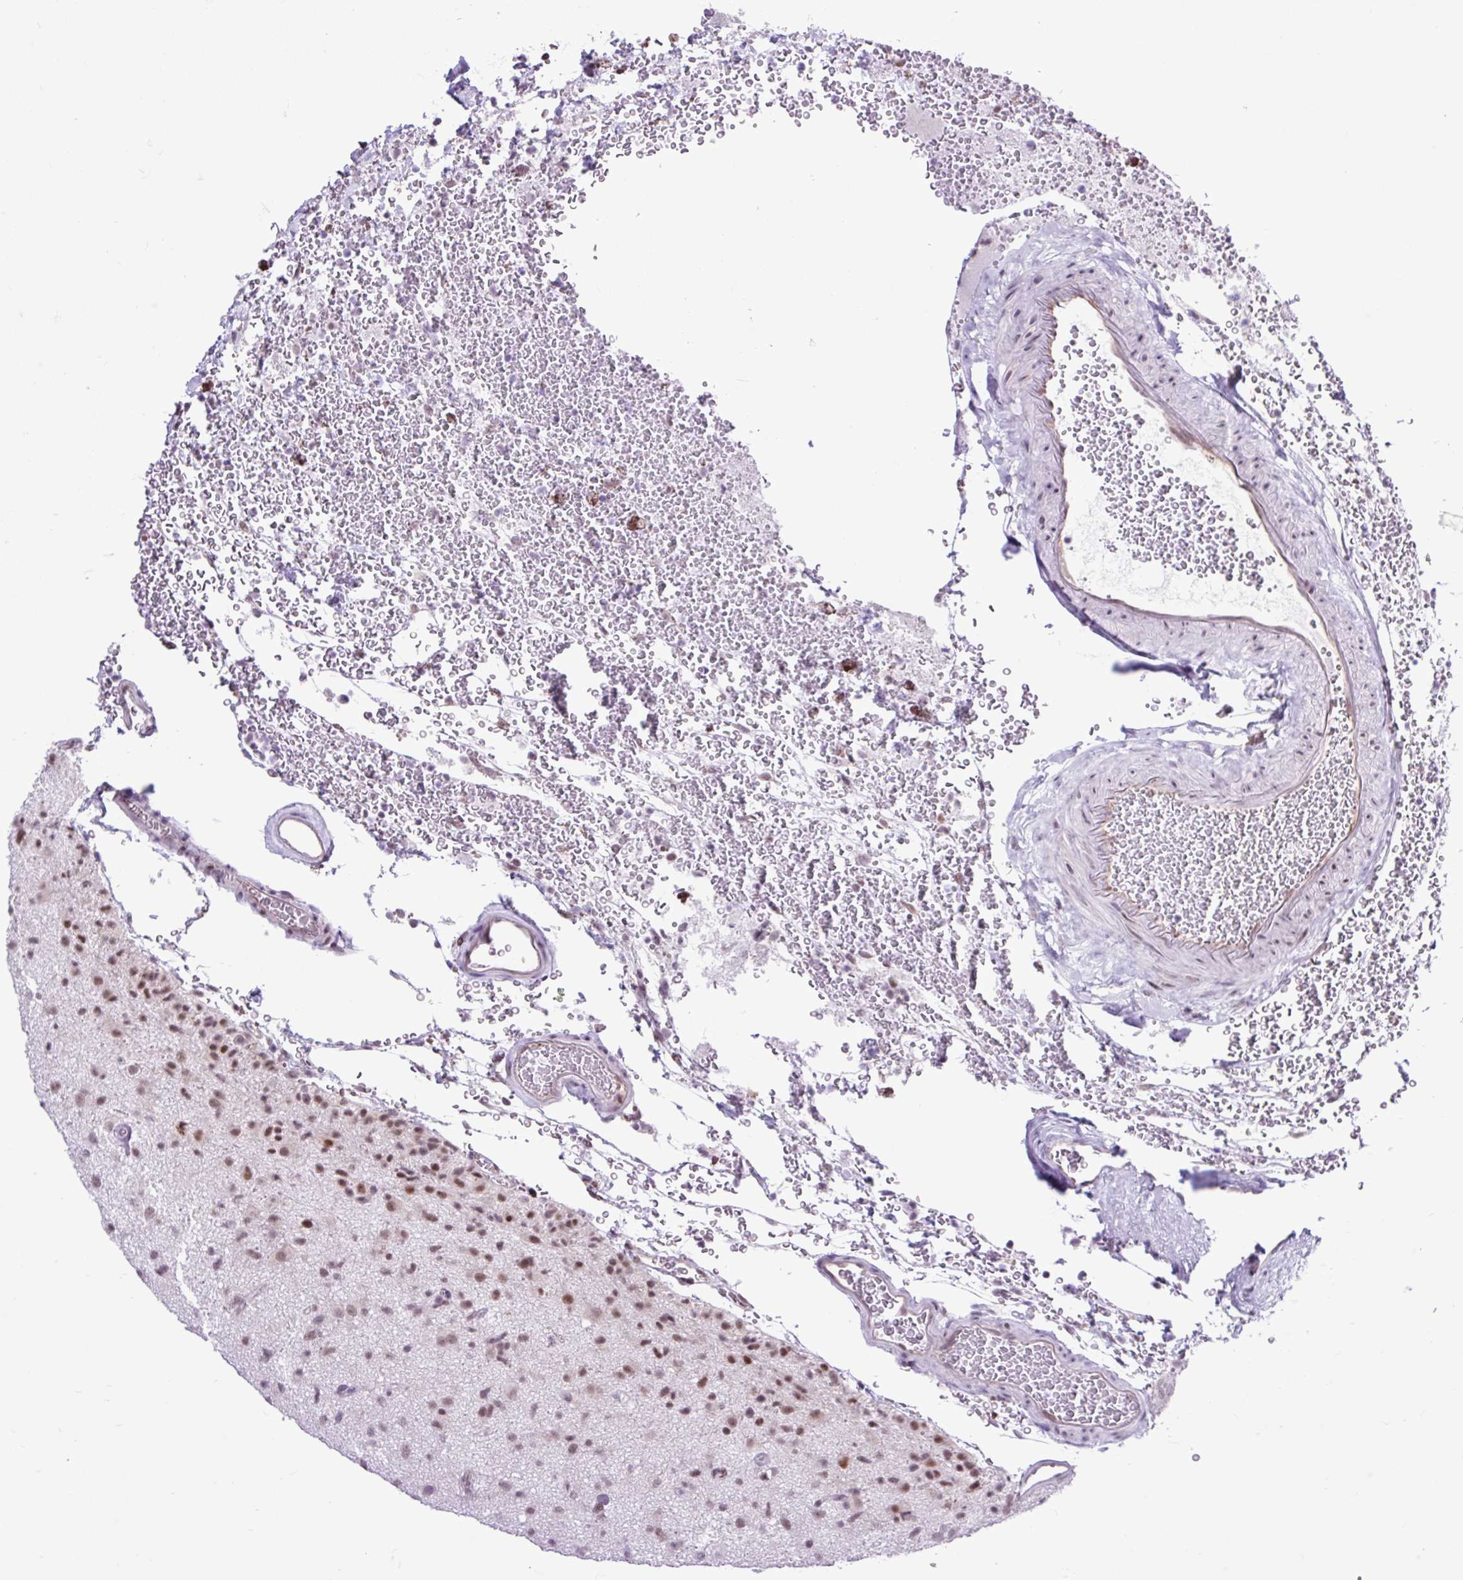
{"staining": {"intensity": "moderate", "quantity": ">75%", "location": "nuclear"}, "tissue": "glioma", "cell_type": "Tumor cells", "image_type": "cancer", "snomed": [{"axis": "morphology", "description": "Glioma, malignant, Low grade"}, {"axis": "topography", "description": "Brain"}], "caption": "Protein staining exhibits moderate nuclear expression in about >75% of tumor cells in malignant glioma (low-grade).", "gene": "CLK2", "patient": {"sex": "male", "age": 65}}